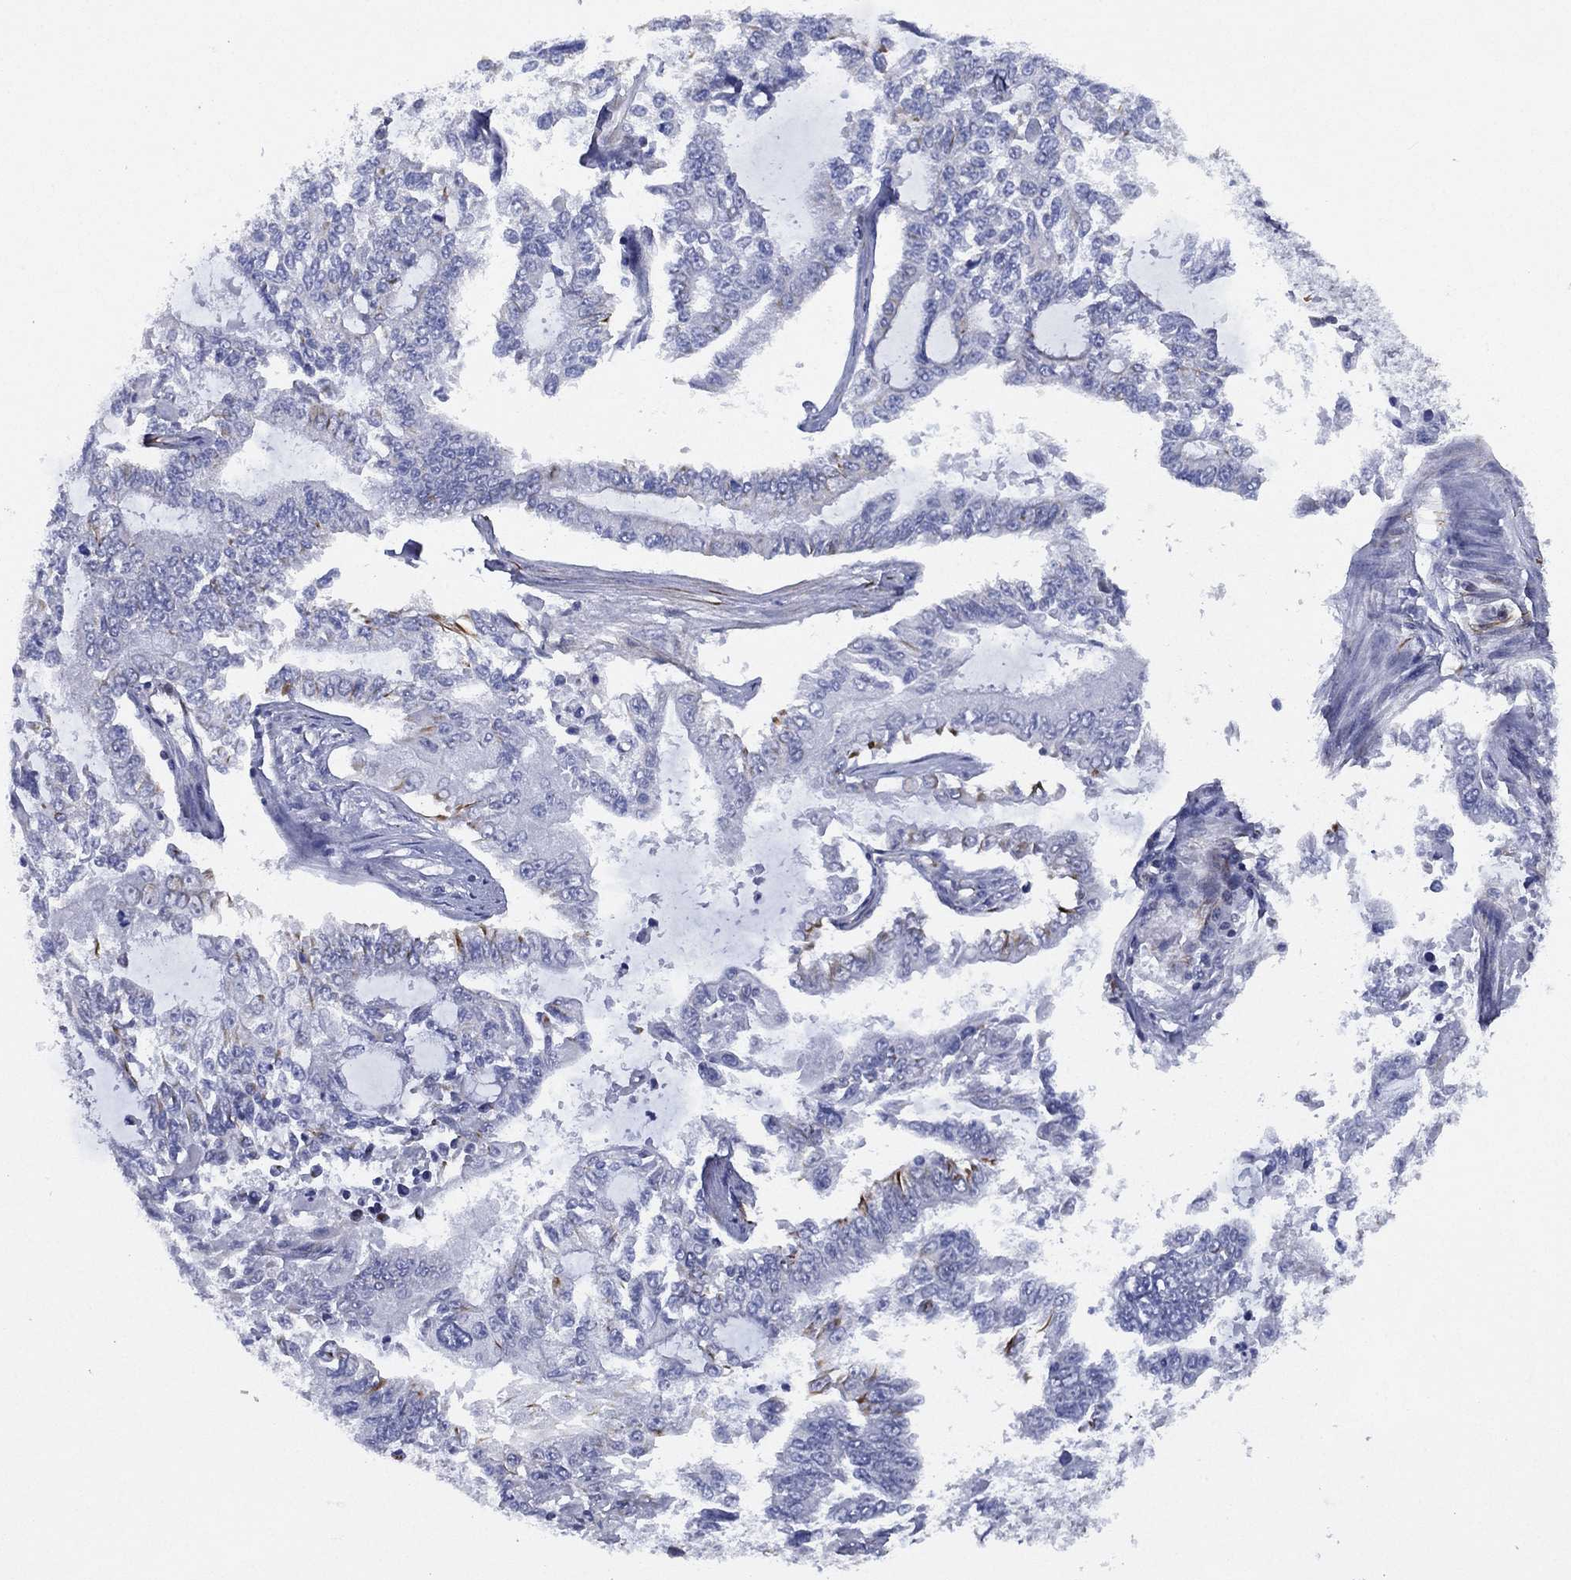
{"staining": {"intensity": "negative", "quantity": "none", "location": "none"}, "tissue": "endometrial cancer", "cell_type": "Tumor cells", "image_type": "cancer", "snomed": [{"axis": "morphology", "description": "Adenocarcinoma, NOS"}, {"axis": "topography", "description": "Uterus"}], "caption": "This is an immunohistochemistry (IHC) micrograph of endometrial cancer (adenocarcinoma). There is no staining in tumor cells.", "gene": "MAS1", "patient": {"sex": "female", "age": 59}}